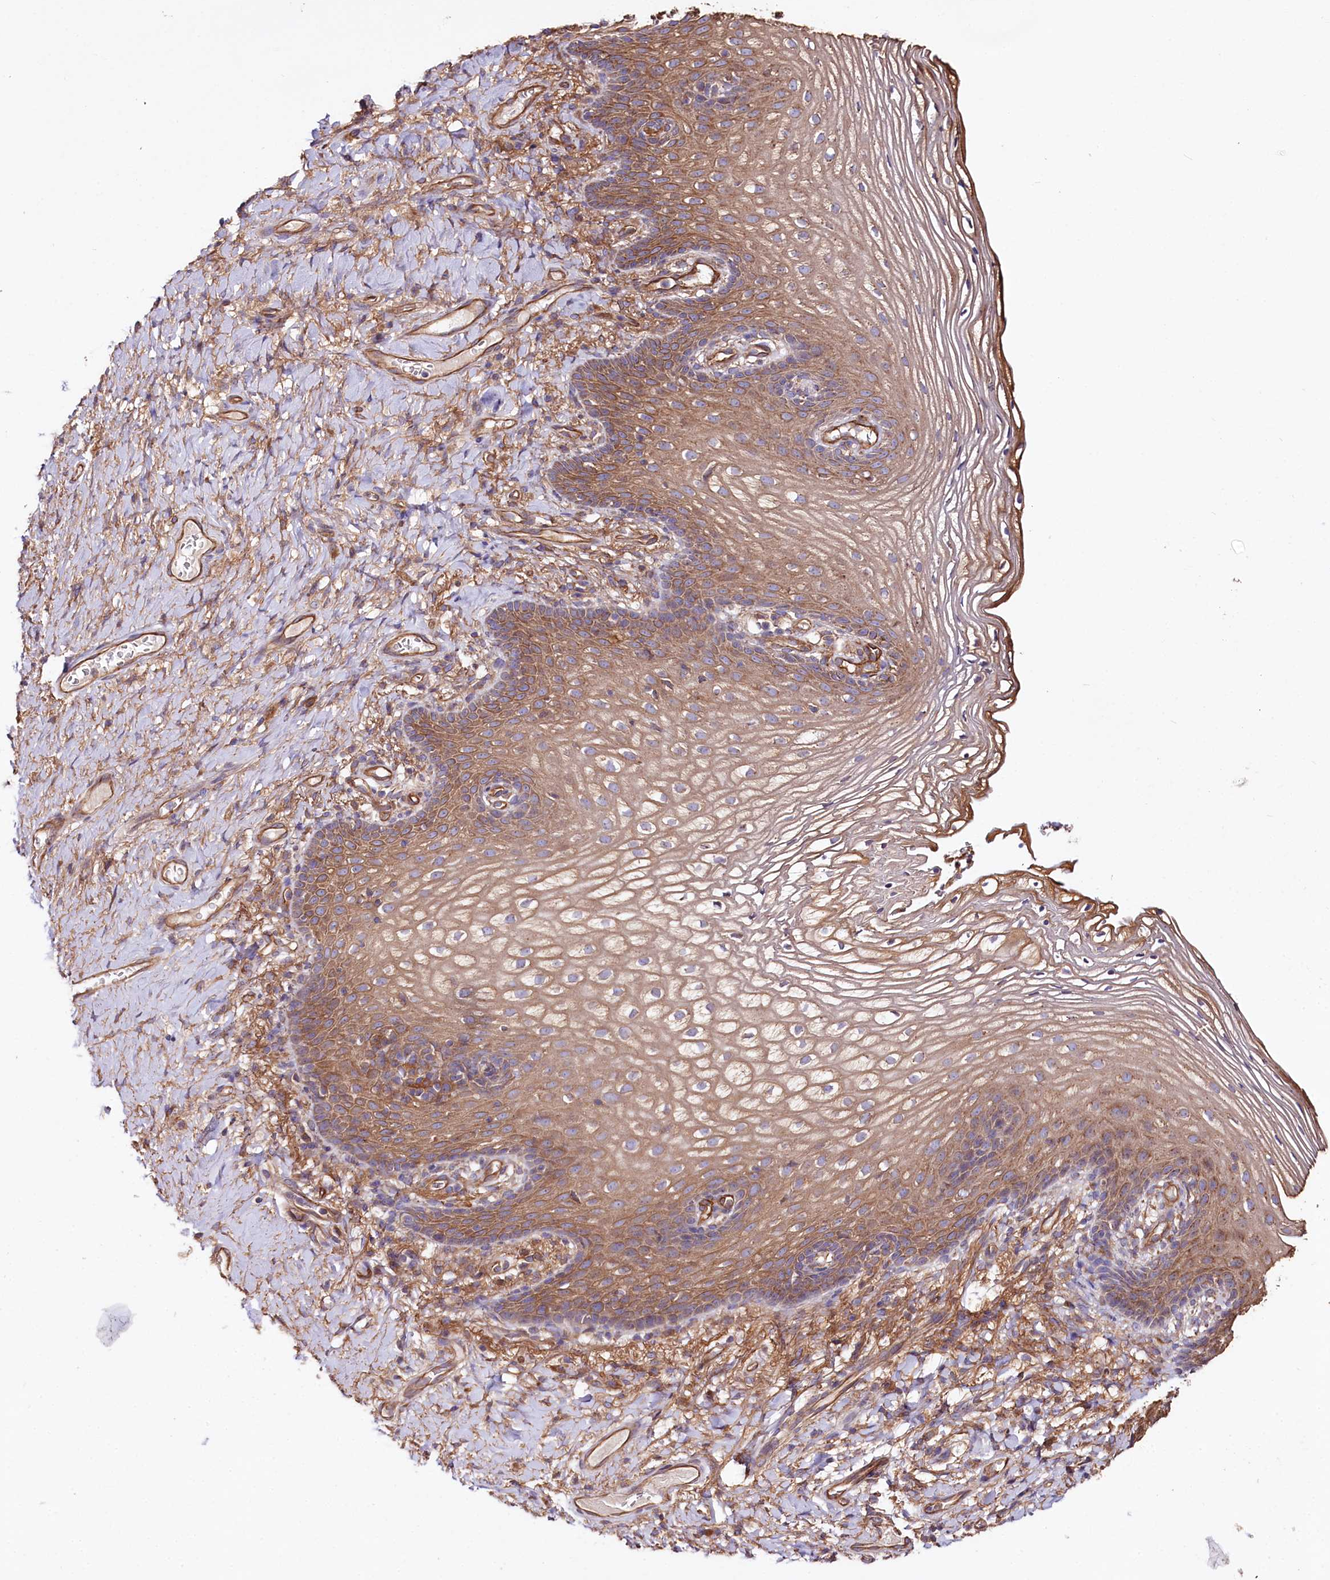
{"staining": {"intensity": "moderate", "quantity": ">75%", "location": "cytoplasmic/membranous"}, "tissue": "vagina", "cell_type": "Squamous epithelial cells", "image_type": "normal", "snomed": [{"axis": "morphology", "description": "Normal tissue, NOS"}, {"axis": "topography", "description": "Vagina"}], "caption": "Benign vagina shows moderate cytoplasmic/membranous expression in approximately >75% of squamous epithelial cells, visualized by immunohistochemistry. (DAB = brown stain, brightfield microscopy at high magnification).", "gene": "CEP295", "patient": {"sex": "female", "age": 60}}